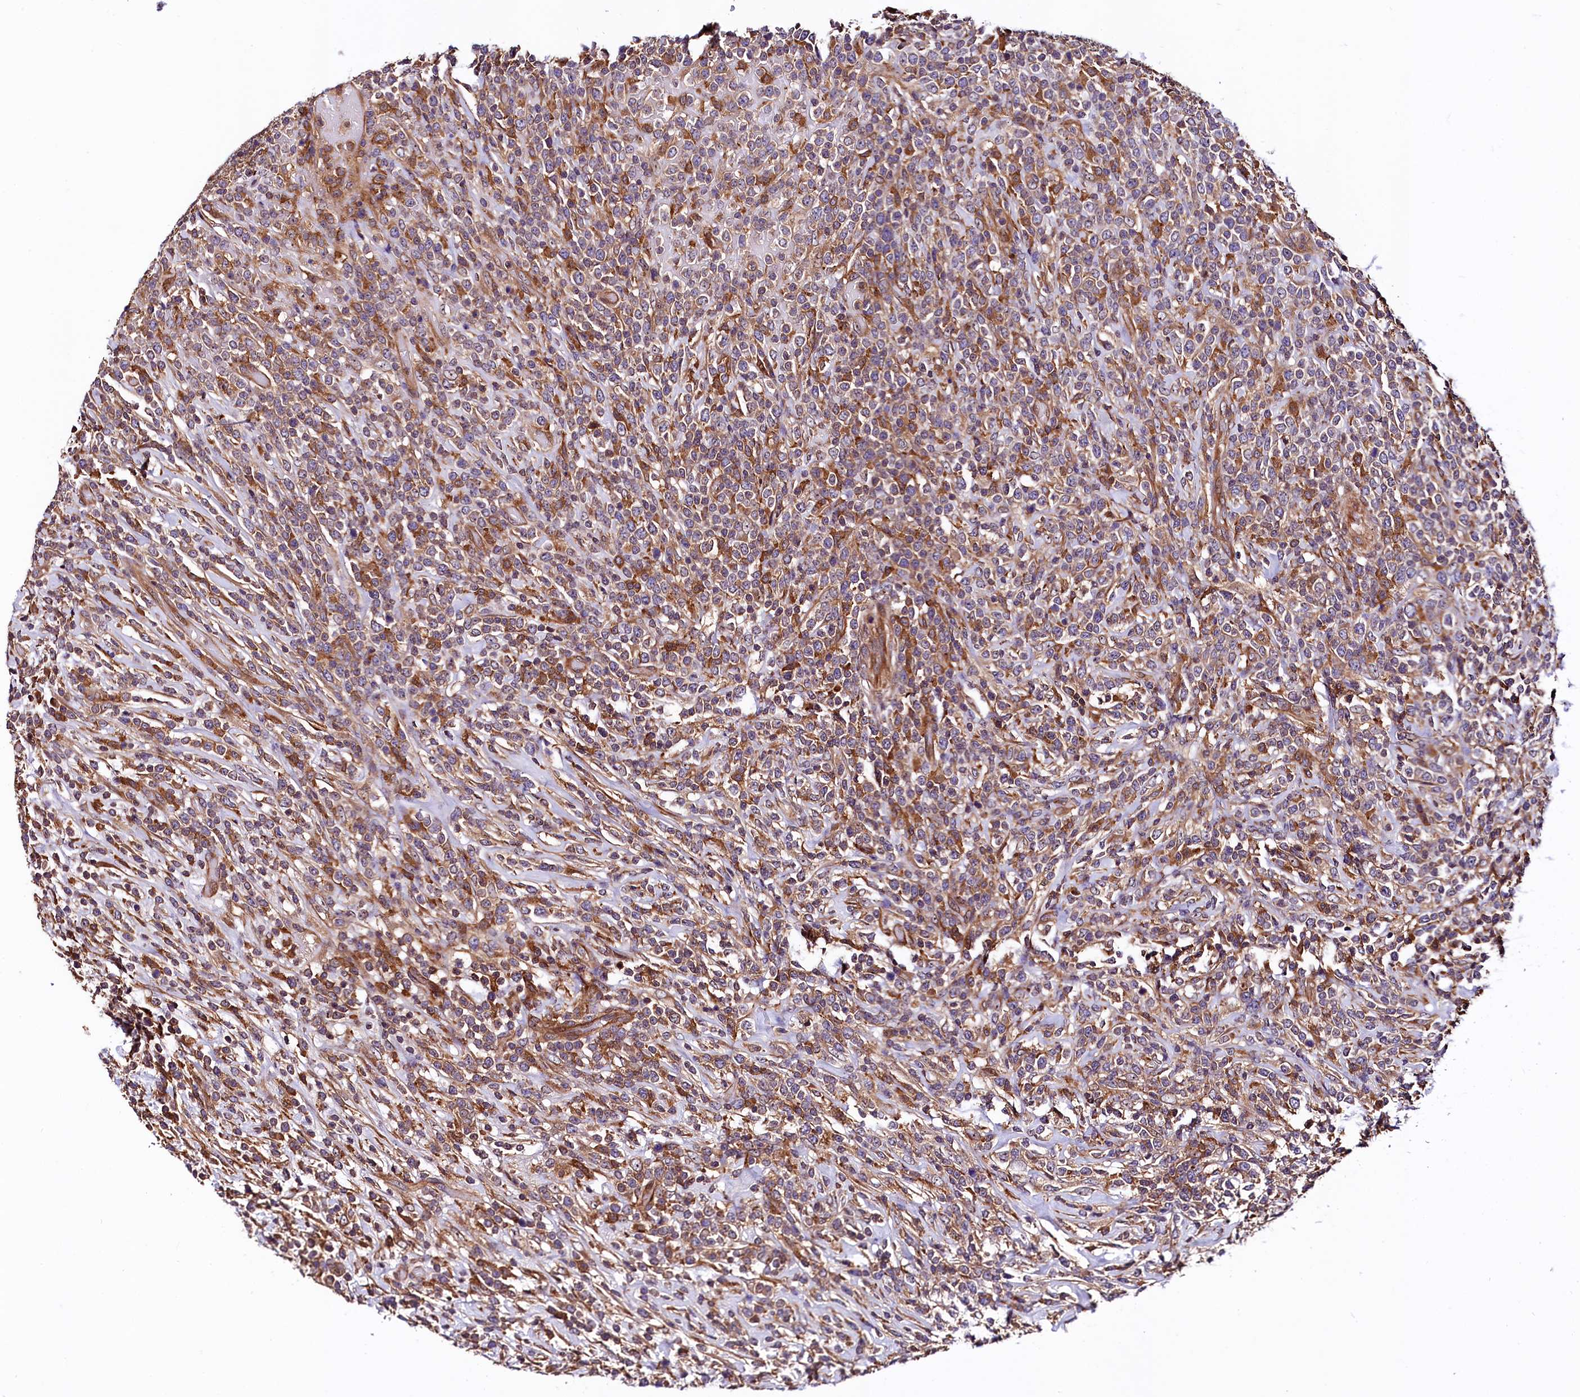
{"staining": {"intensity": "weak", "quantity": ">75%", "location": "cytoplasmic/membranous"}, "tissue": "lymphoma", "cell_type": "Tumor cells", "image_type": "cancer", "snomed": [{"axis": "morphology", "description": "Malignant lymphoma, non-Hodgkin's type, High grade"}, {"axis": "topography", "description": "Colon"}], "caption": "A histopathology image of high-grade malignant lymphoma, non-Hodgkin's type stained for a protein shows weak cytoplasmic/membranous brown staining in tumor cells.", "gene": "VPS35", "patient": {"sex": "female", "age": 53}}